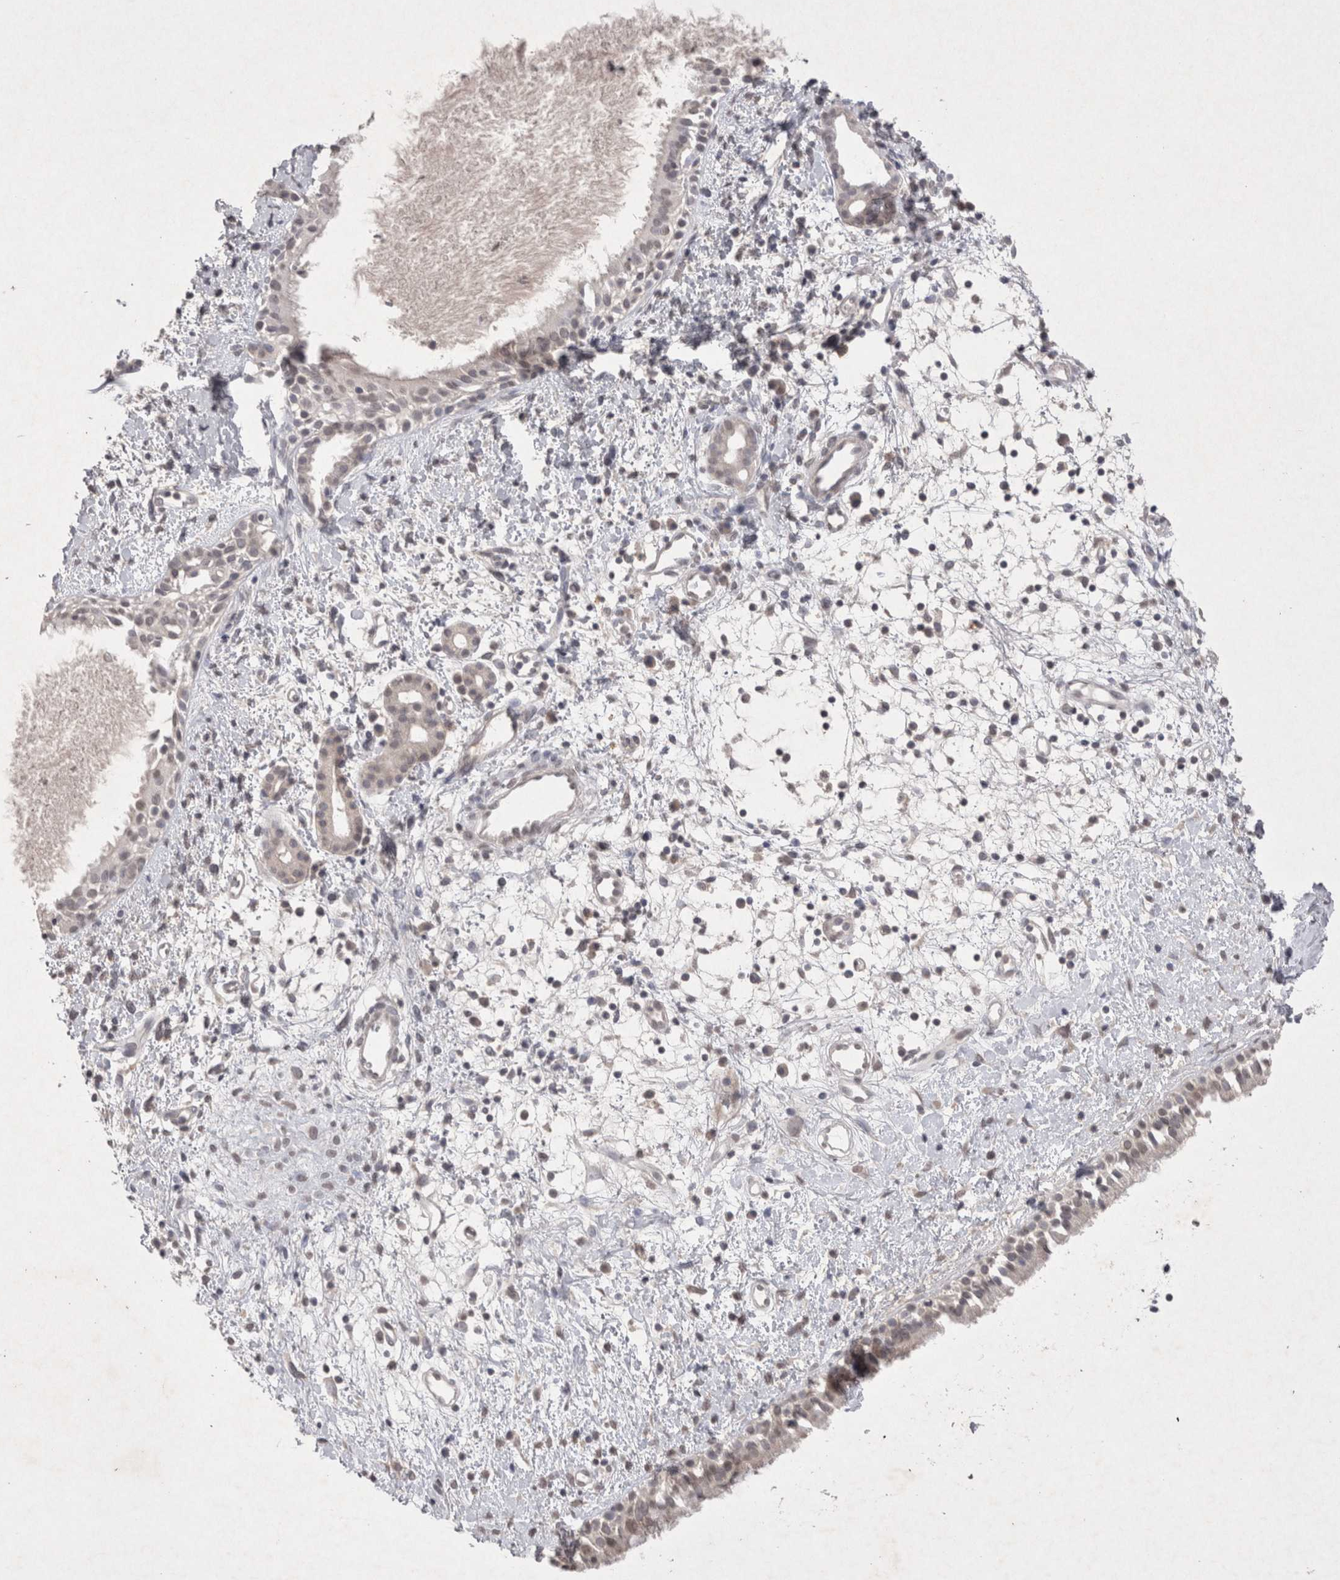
{"staining": {"intensity": "negative", "quantity": "none", "location": "none"}, "tissue": "nasopharynx", "cell_type": "Respiratory epithelial cells", "image_type": "normal", "snomed": [{"axis": "morphology", "description": "Normal tissue, NOS"}, {"axis": "topography", "description": "Nasopharynx"}], "caption": "Immunohistochemistry micrograph of unremarkable nasopharynx stained for a protein (brown), which exhibits no expression in respiratory epithelial cells.", "gene": "LYVE1", "patient": {"sex": "male", "age": 22}}